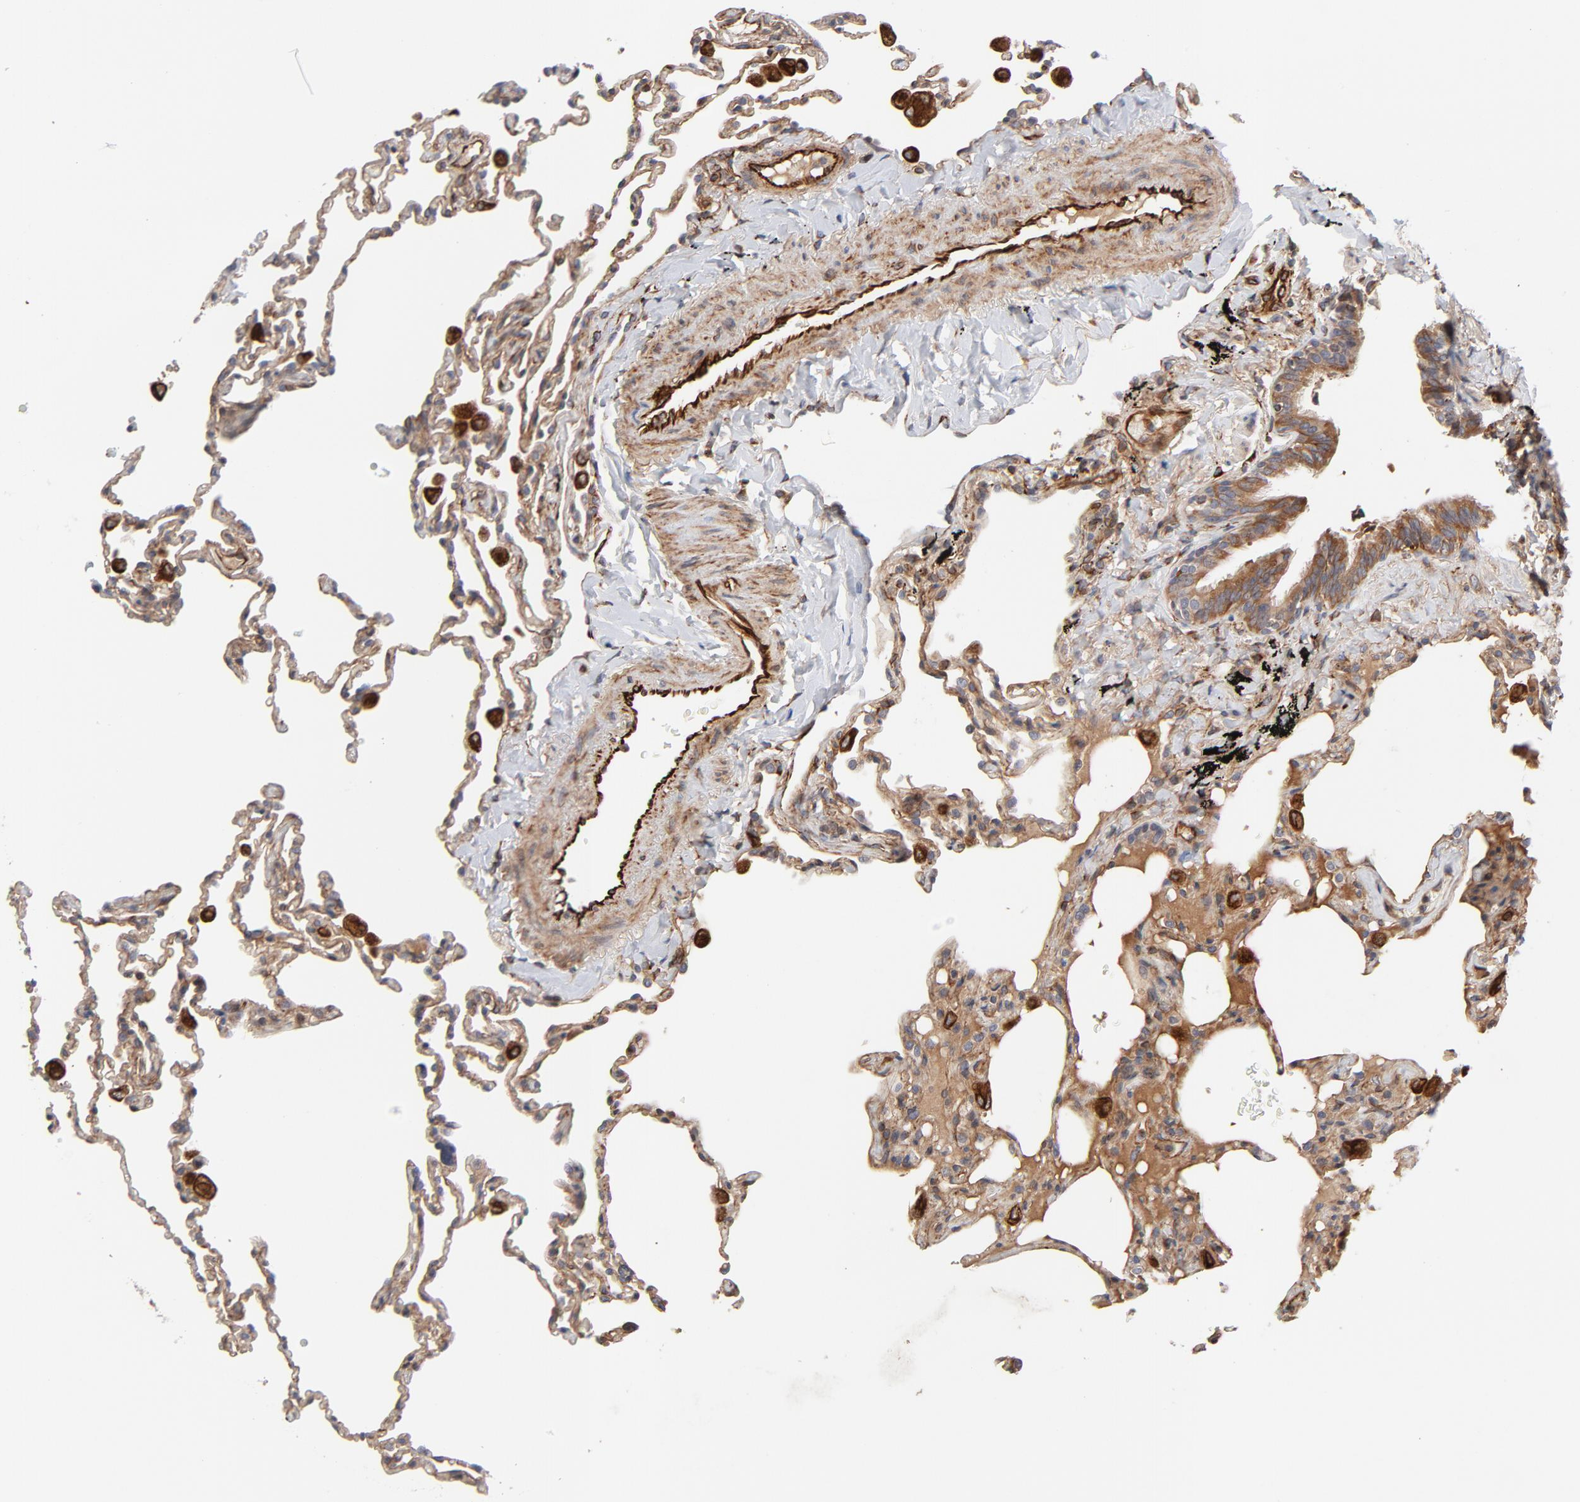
{"staining": {"intensity": "moderate", "quantity": ">75%", "location": "cytoplasmic/membranous"}, "tissue": "lung", "cell_type": "Alveolar cells", "image_type": "normal", "snomed": [{"axis": "morphology", "description": "Normal tissue, NOS"}, {"axis": "topography", "description": "Lung"}], "caption": "A medium amount of moderate cytoplasmic/membranous expression is appreciated in about >75% of alveolar cells in unremarkable lung. The protein is stained brown, and the nuclei are stained in blue (DAB (3,3'-diaminobenzidine) IHC with brightfield microscopy, high magnification).", "gene": "DNAAF2", "patient": {"sex": "male", "age": 59}}